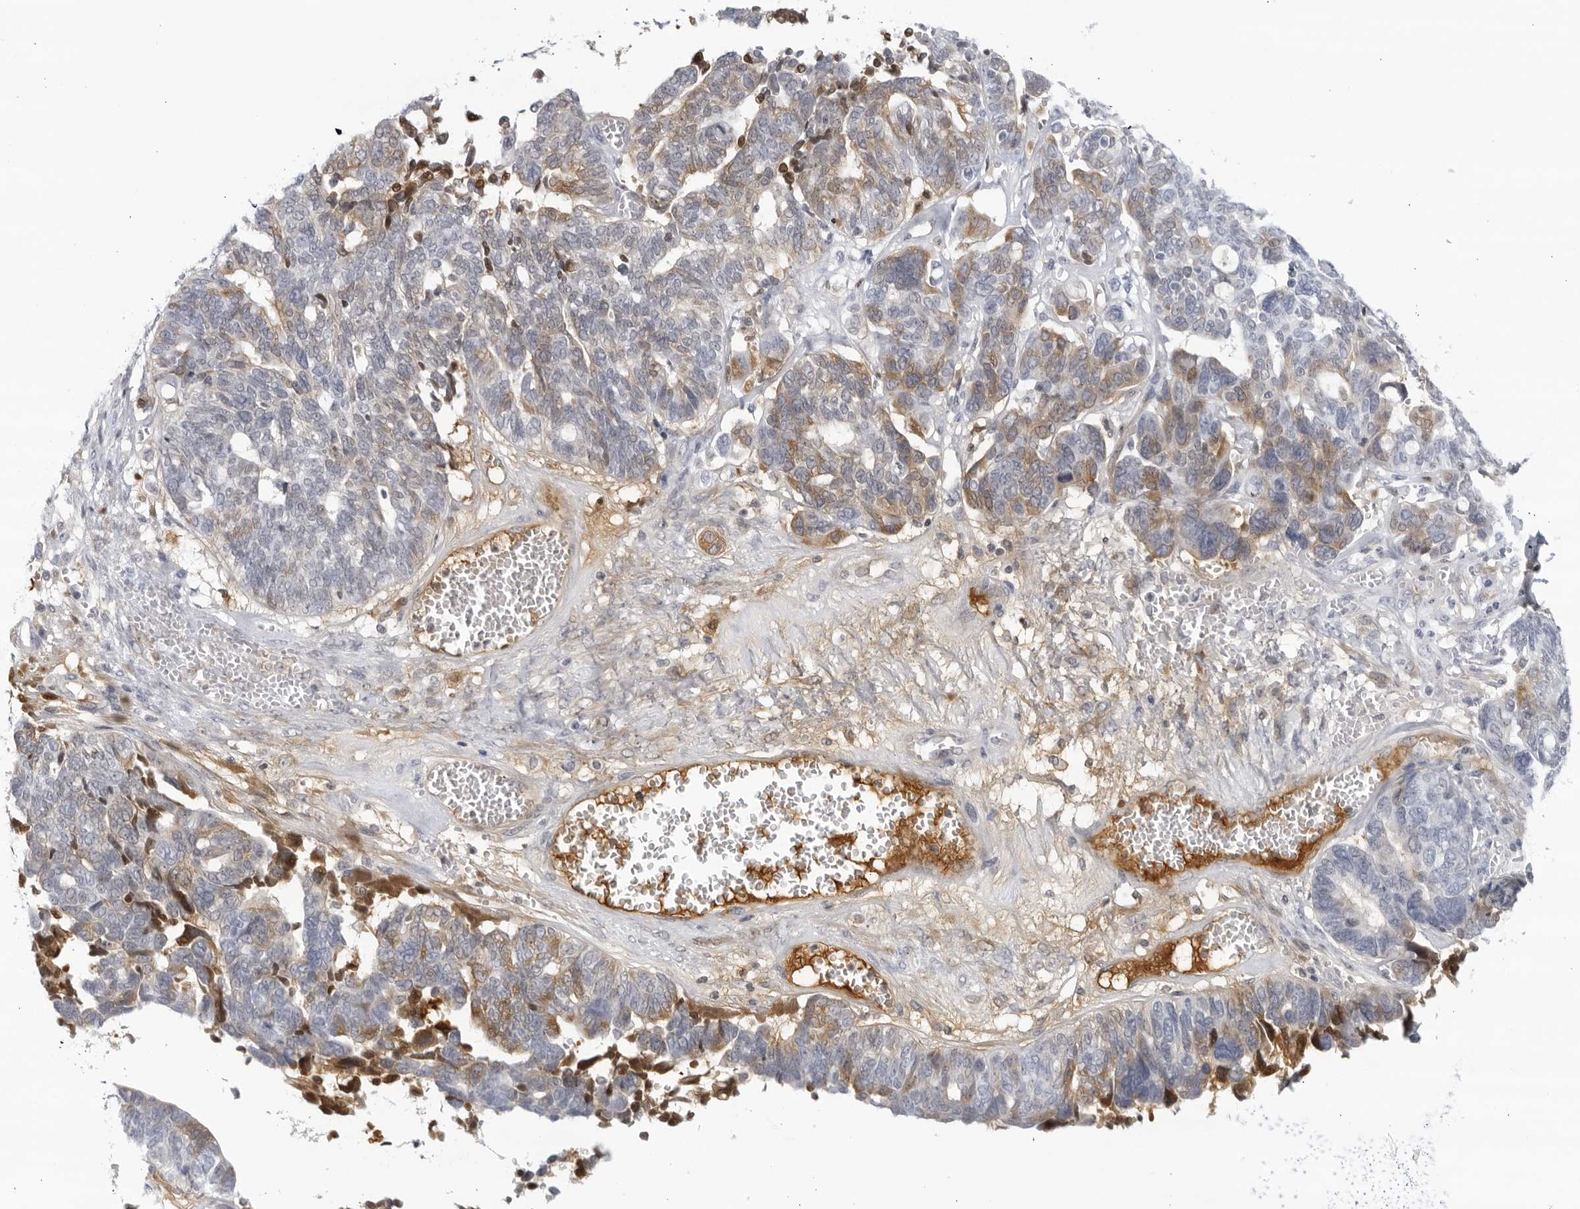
{"staining": {"intensity": "moderate", "quantity": "<25%", "location": "cytoplasmic/membranous"}, "tissue": "ovarian cancer", "cell_type": "Tumor cells", "image_type": "cancer", "snomed": [{"axis": "morphology", "description": "Cystadenocarcinoma, serous, NOS"}, {"axis": "topography", "description": "Ovary"}], "caption": "A low amount of moderate cytoplasmic/membranous positivity is identified in approximately <25% of tumor cells in serous cystadenocarcinoma (ovarian) tissue. (DAB (3,3'-diaminobenzidine) IHC, brown staining for protein, blue staining for nuclei).", "gene": "CNBD1", "patient": {"sex": "female", "age": 79}}